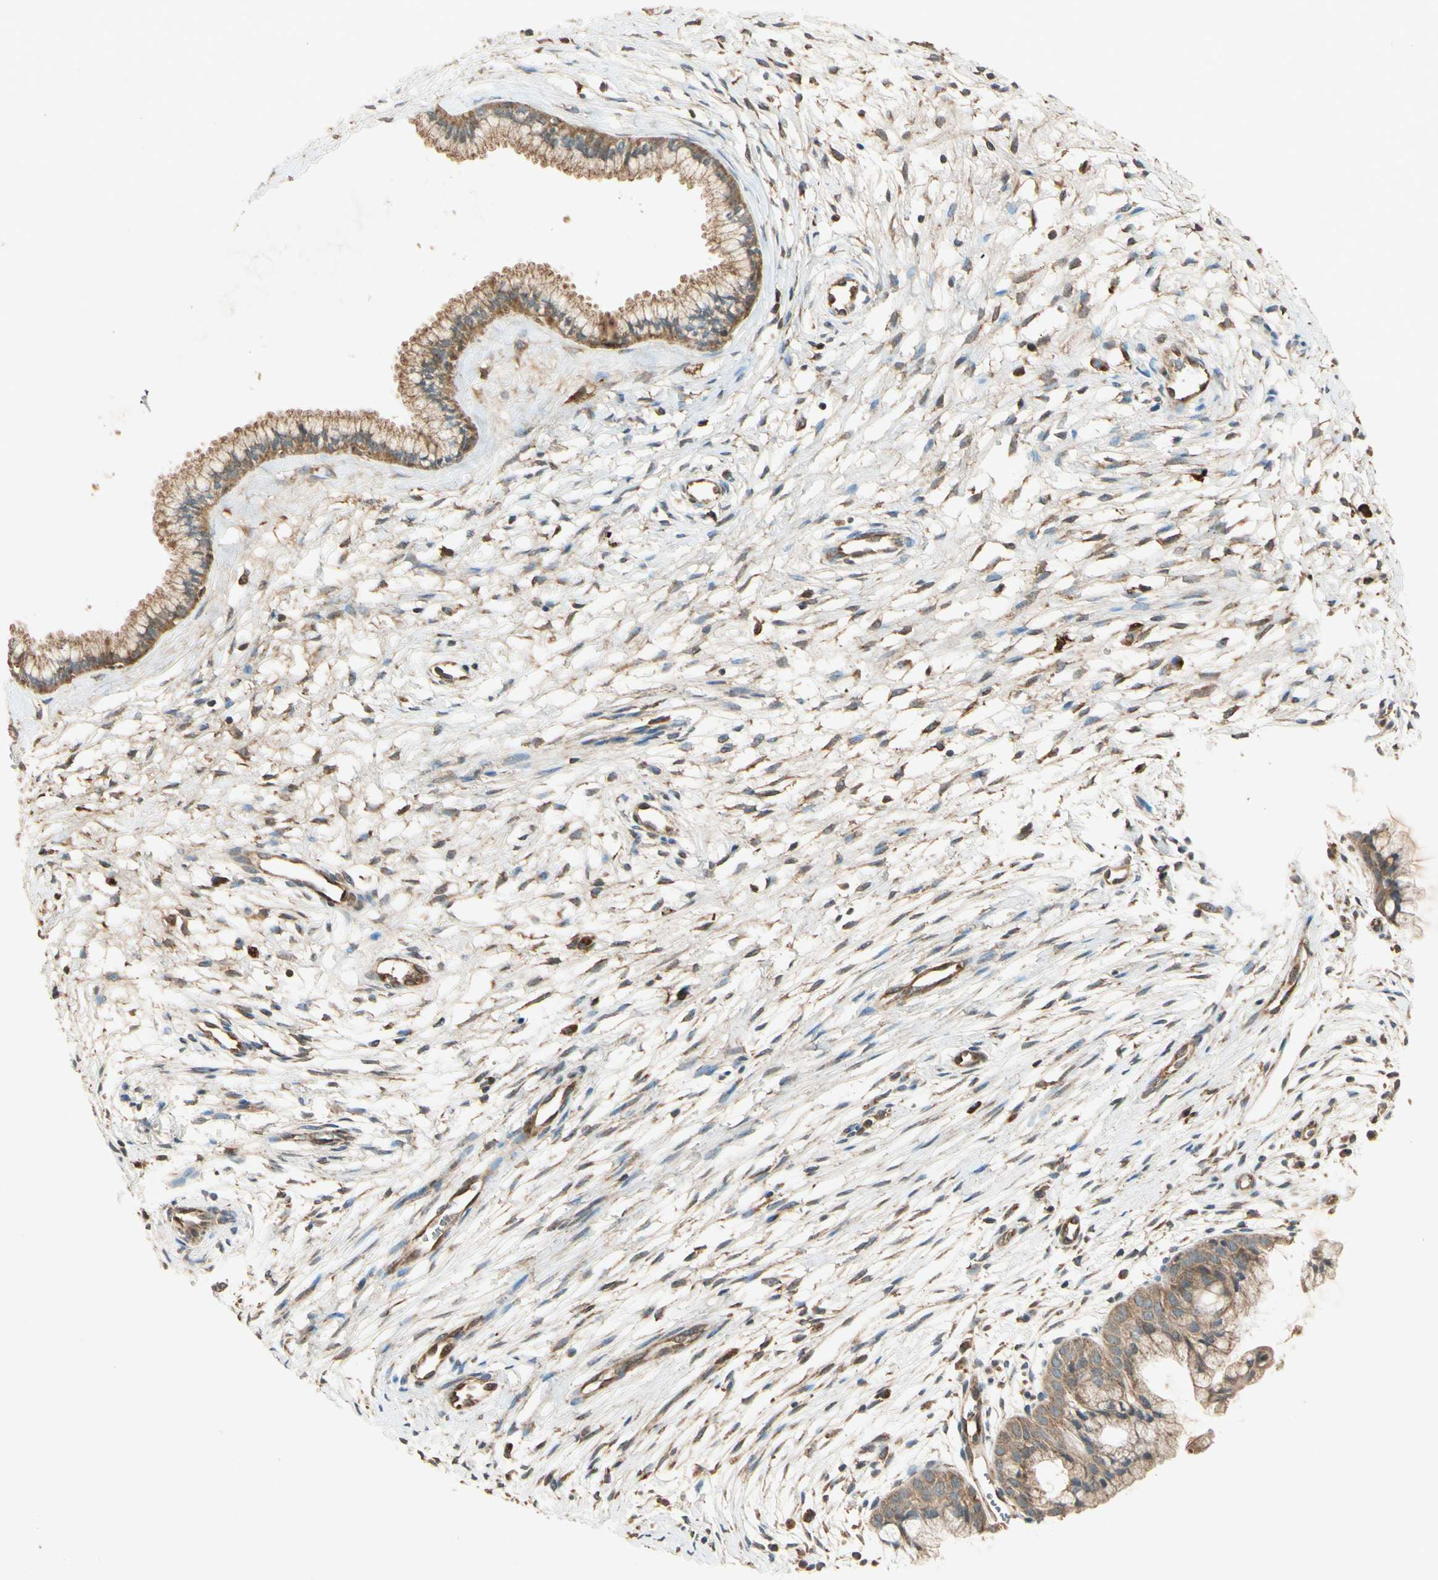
{"staining": {"intensity": "moderate", "quantity": ">75%", "location": "cytoplasmic/membranous"}, "tissue": "cervix", "cell_type": "Glandular cells", "image_type": "normal", "snomed": [{"axis": "morphology", "description": "Normal tissue, NOS"}, {"axis": "topography", "description": "Cervix"}], "caption": "Normal cervix displays moderate cytoplasmic/membranous expression in approximately >75% of glandular cells, visualized by immunohistochemistry. (DAB = brown stain, brightfield microscopy at high magnification).", "gene": "MAPK1", "patient": {"sex": "female", "age": 39}}